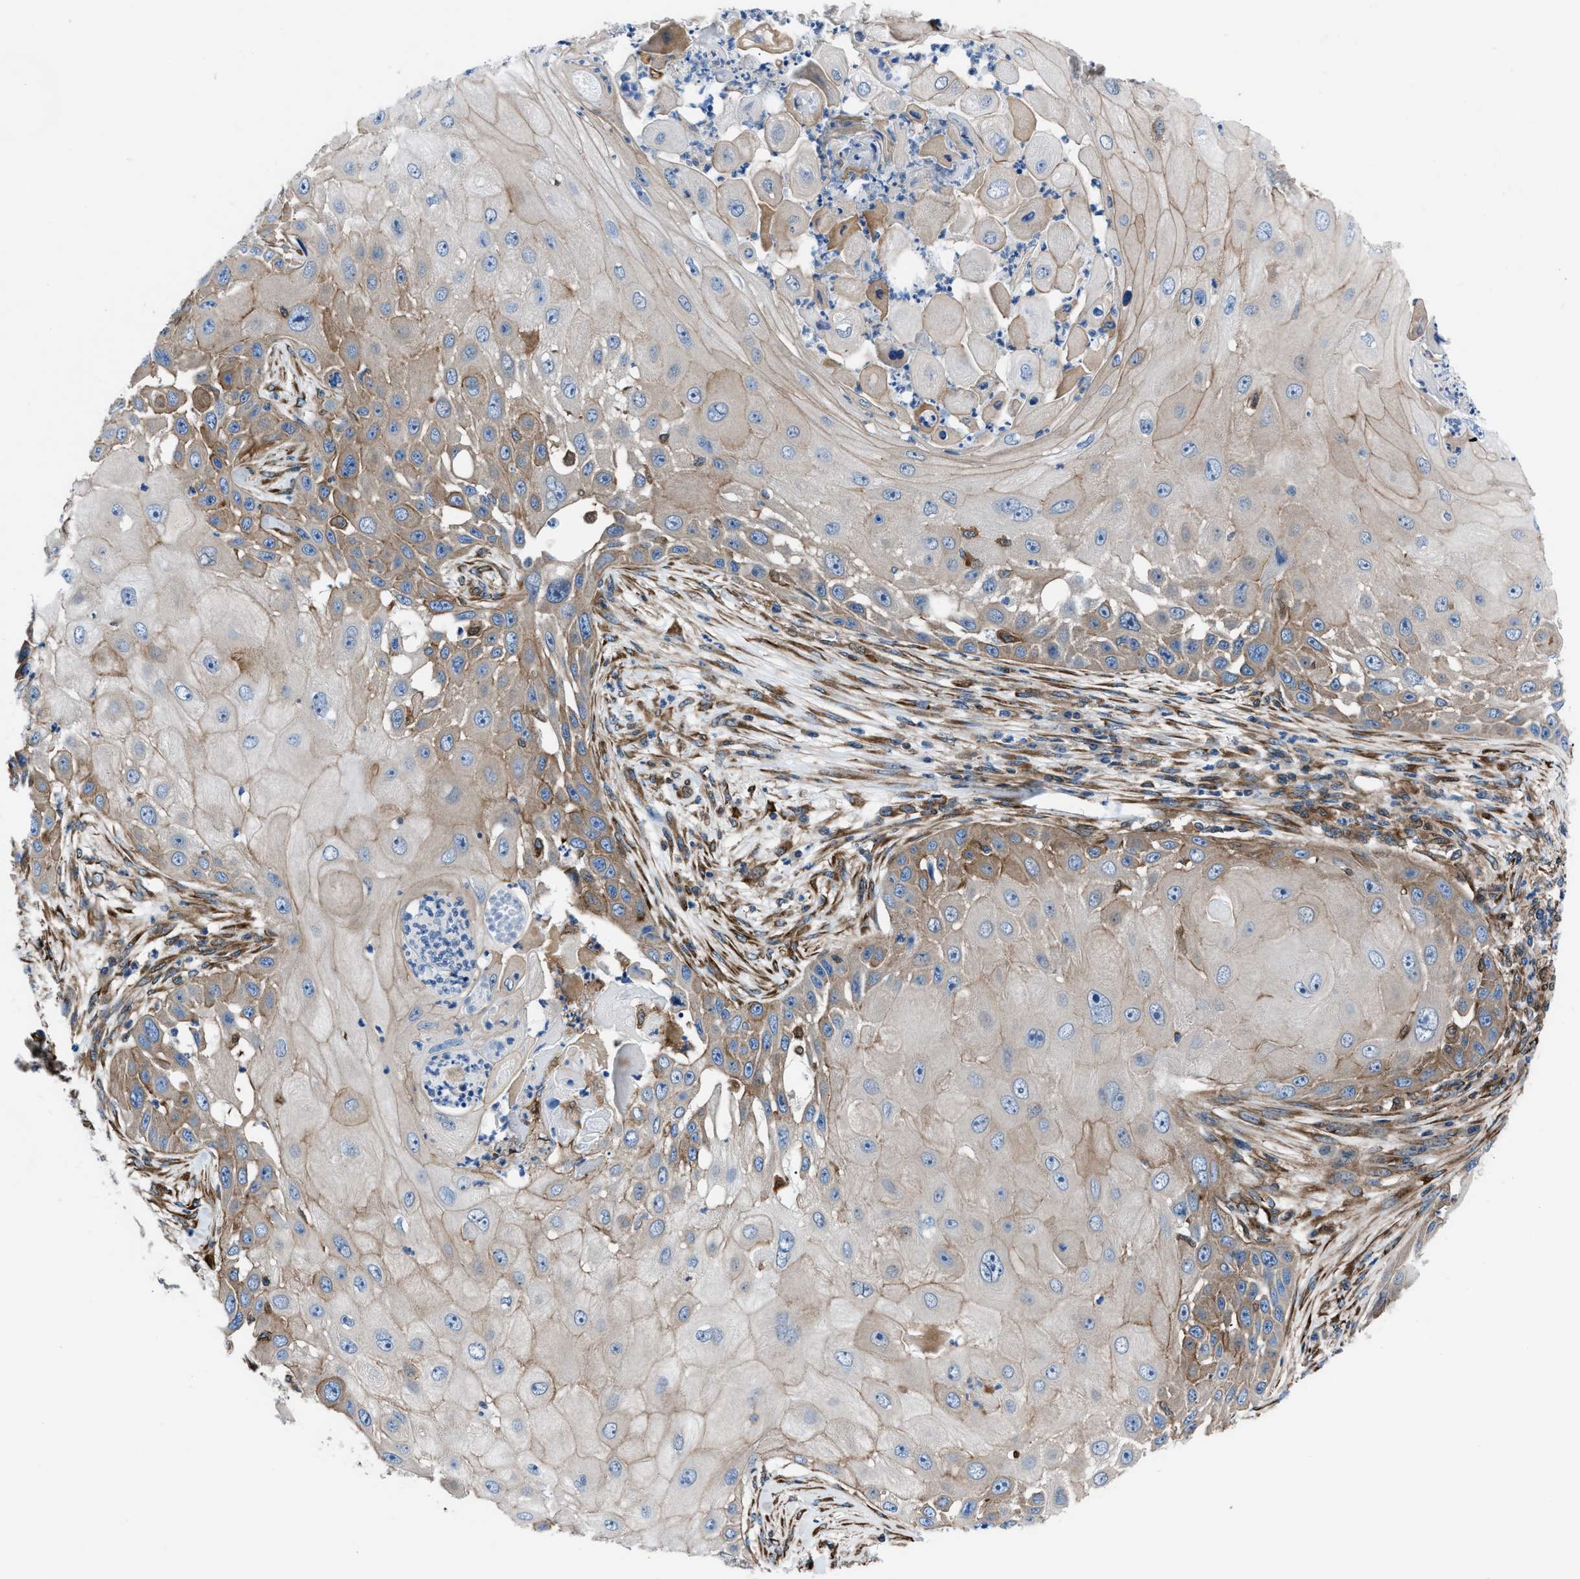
{"staining": {"intensity": "moderate", "quantity": "25%-75%", "location": "cytoplasmic/membranous"}, "tissue": "skin cancer", "cell_type": "Tumor cells", "image_type": "cancer", "snomed": [{"axis": "morphology", "description": "Squamous cell carcinoma, NOS"}, {"axis": "topography", "description": "Skin"}], "caption": "DAB immunohistochemical staining of skin cancer (squamous cell carcinoma) exhibits moderate cytoplasmic/membranous protein positivity in about 25%-75% of tumor cells.", "gene": "DMAC1", "patient": {"sex": "female", "age": 44}}